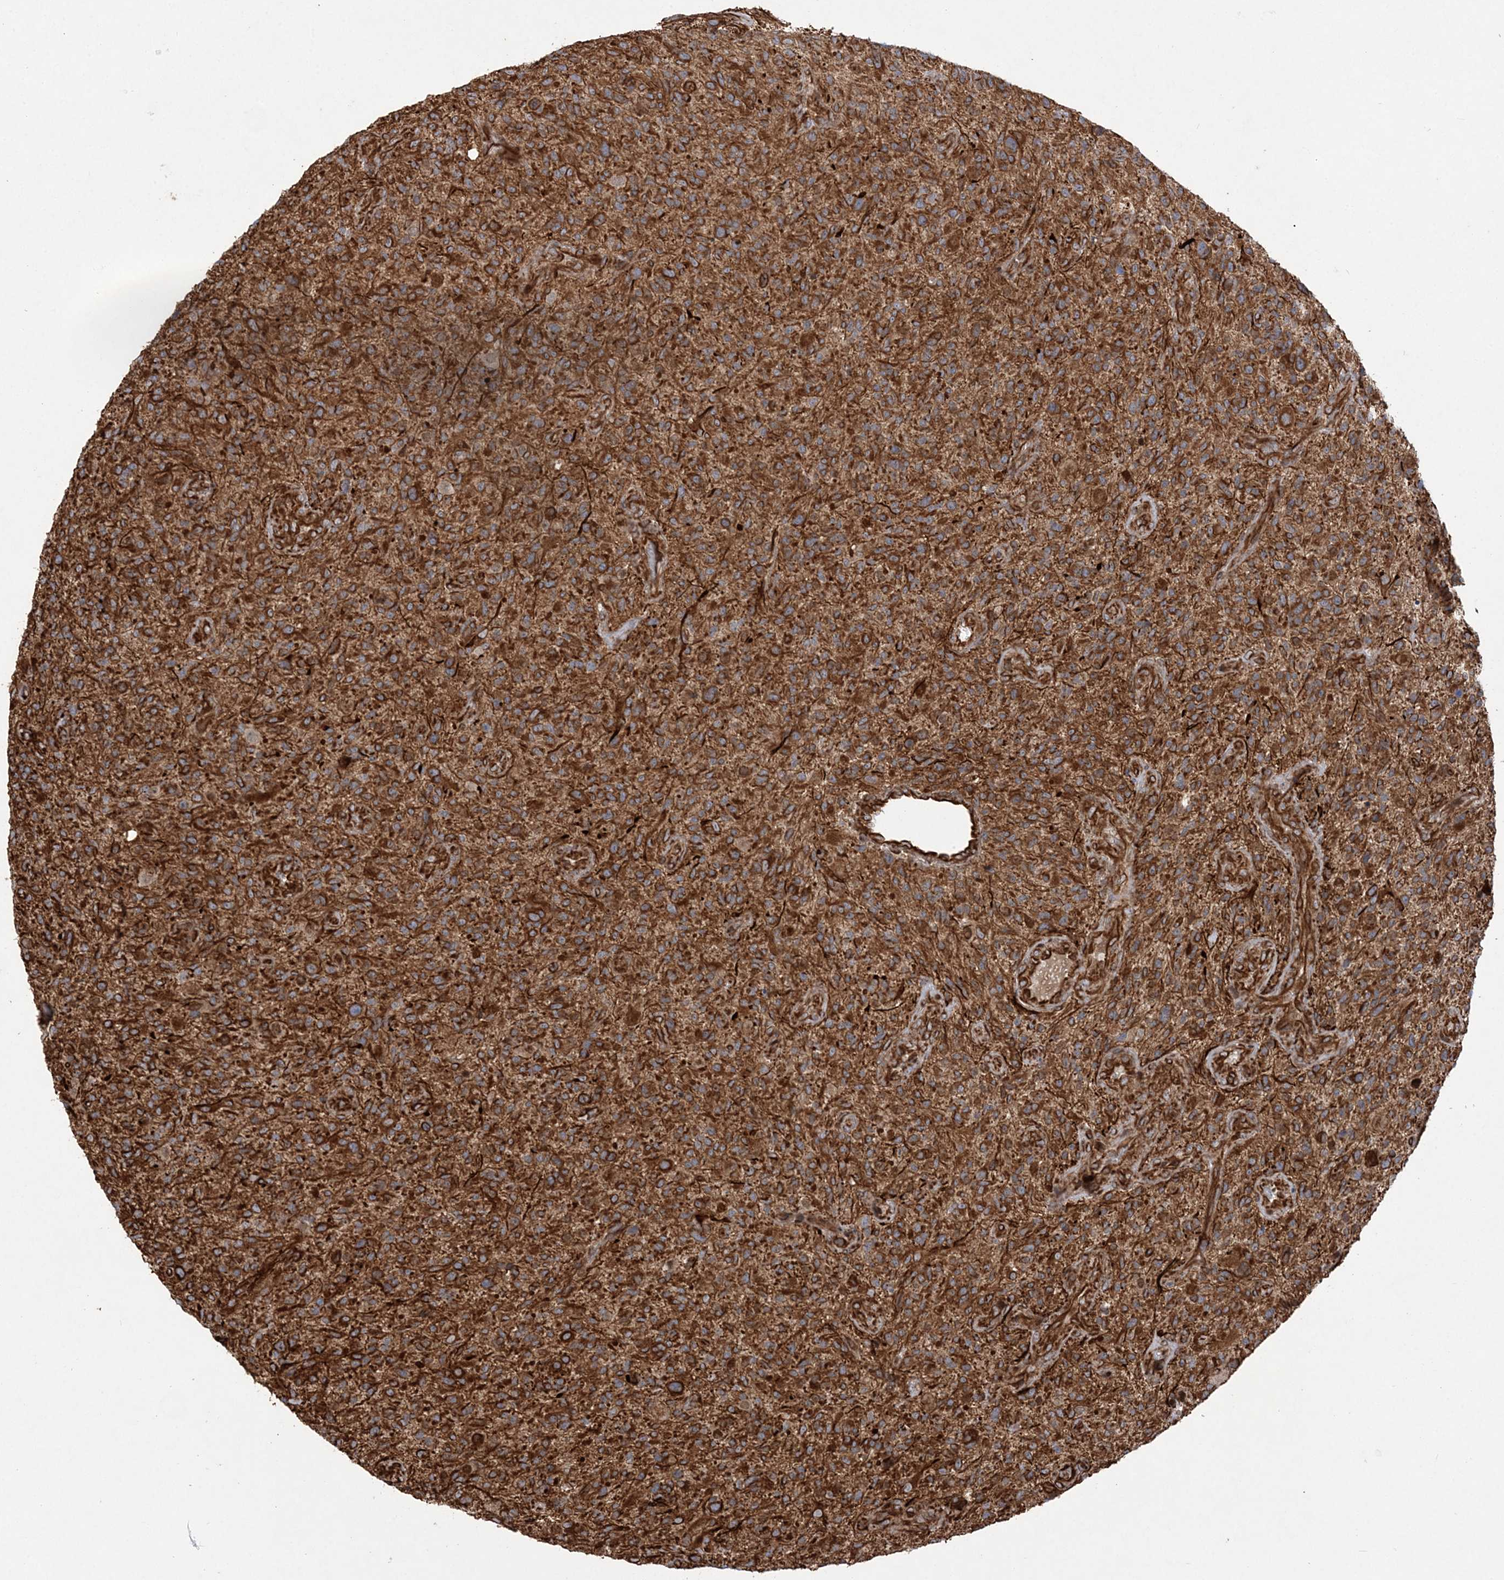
{"staining": {"intensity": "moderate", "quantity": "<25%", "location": "cytoplasmic/membranous"}, "tissue": "glioma", "cell_type": "Tumor cells", "image_type": "cancer", "snomed": [{"axis": "morphology", "description": "Glioma, malignant, High grade"}, {"axis": "topography", "description": "Brain"}], "caption": "Immunohistochemistry (DAB) staining of human malignant glioma (high-grade) displays moderate cytoplasmic/membranous protein positivity in approximately <25% of tumor cells. (DAB IHC with brightfield microscopy, high magnification).", "gene": "FAM114A2", "patient": {"sex": "male", "age": 47}}